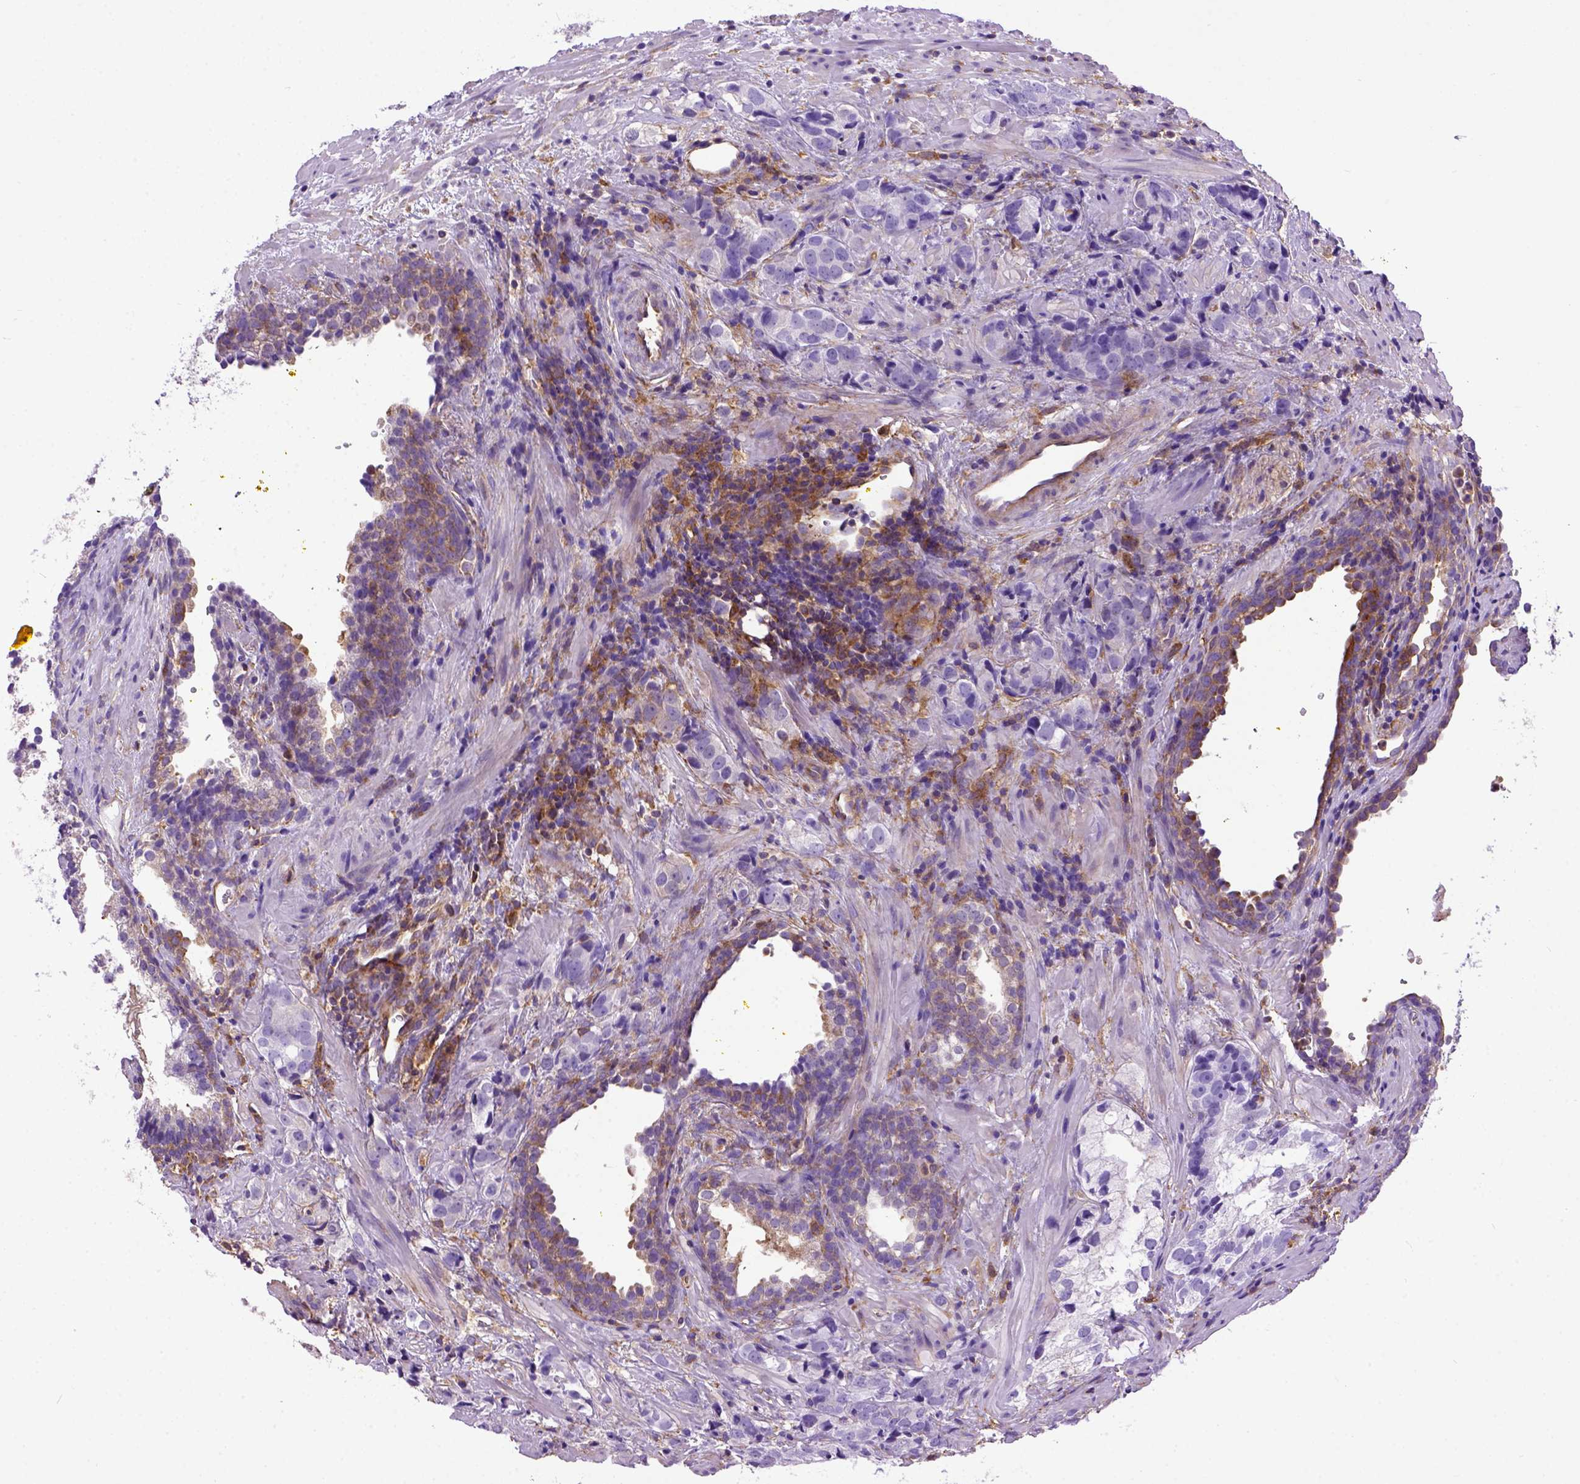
{"staining": {"intensity": "negative", "quantity": "none", "location": "none"}, "tissue": "prostate cancer", "cell_type": "Tumor cells", "image_type": "cancer", "snomed": [{"axis": "morphology", "description": "Adenocarcinoma, NOS"}, {"axis": "topography", "description": "Prostate and seminal vesicle, NOS"}], "caption": "This is a micrograph of IHC staining of adenocarcinoma (prostate), which shows no expression in tumor cells. (DAB immunohistochemistry visualized using brightfield microscopy, high magnification).", "gene": "MVP", "patient": {"sex": "male", "age": 63}}